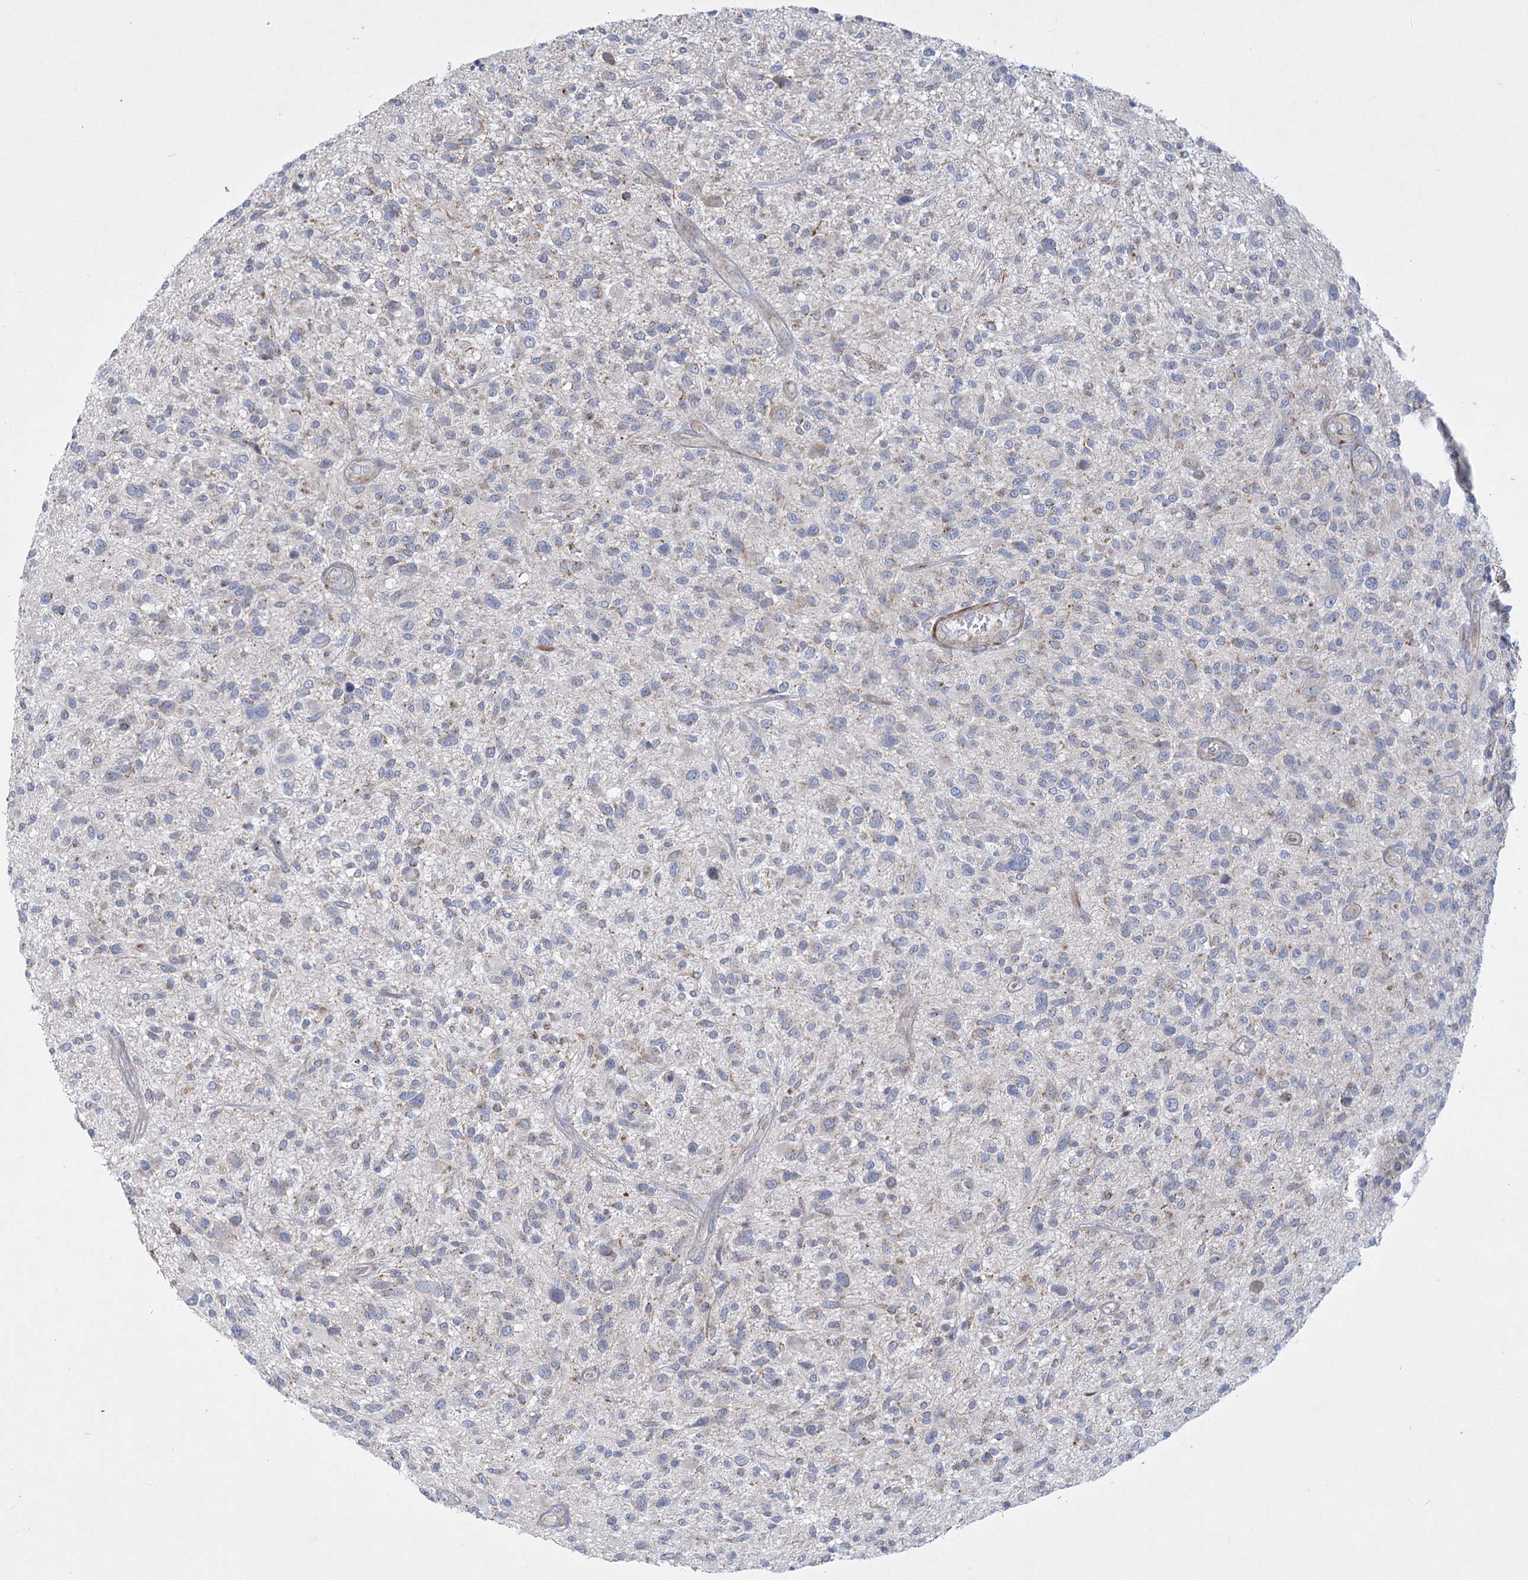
{"staining": {"intensity": "negative", "quantity": "none", "location": "none"}, "tissue": "glioma", "cell_type": "Tumor cells", "image_type": "cancer", "snomed": [{"axis": "morphology", "description": "Glioma, malignant, High grade"}, {"axis": "topography", "description": "Brain"}], "caption": "Human malignant high-grade glioma stained for a protein using IHC exhibits no expression in tumor cells.", "gene": "DHTKD1", "patient": {"sex": "male", "age": 47}}